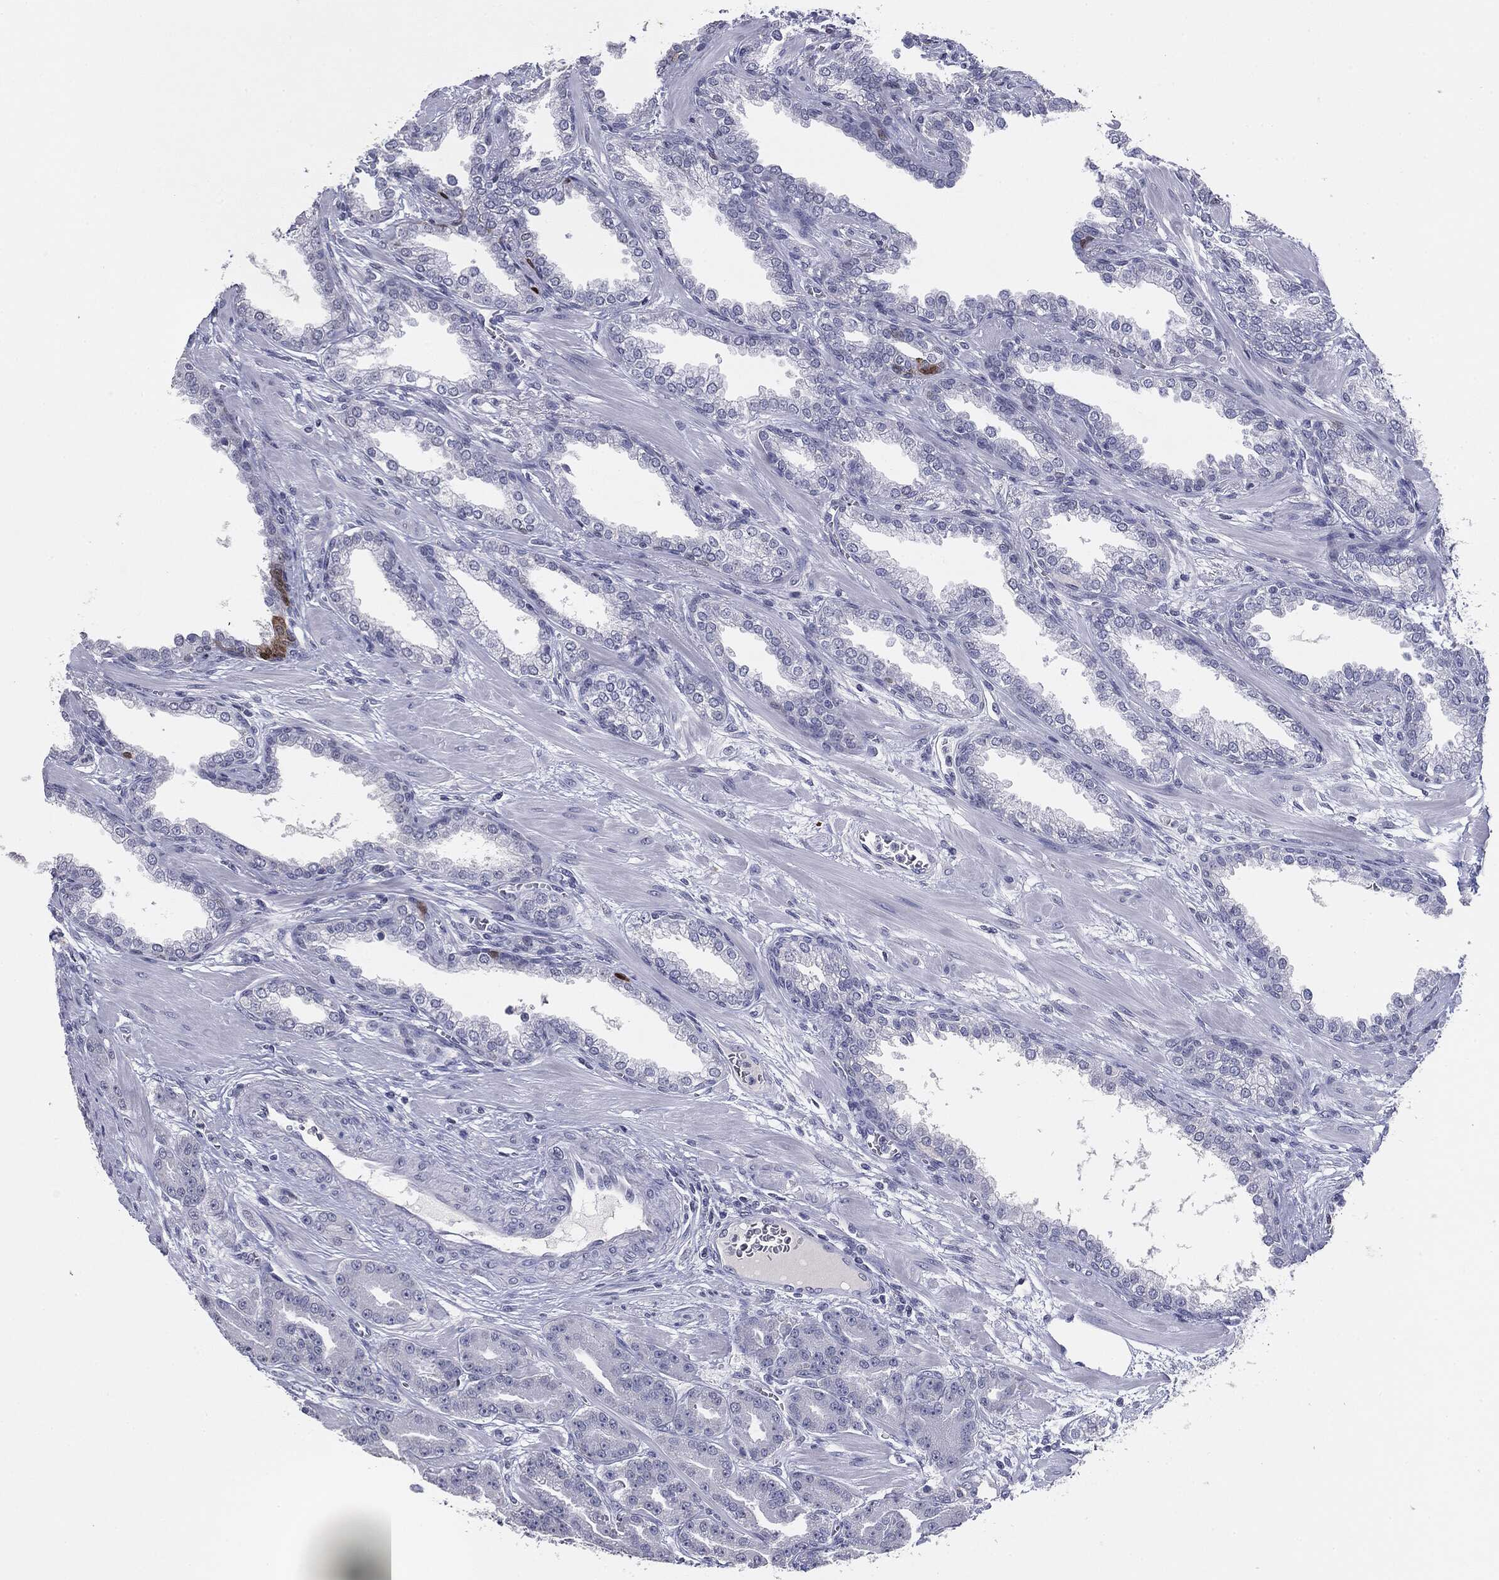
{"staining": {"intensity": "negative", "quantity": "none", "location": "none"}, "tissue": "prostate cancer", "cell_type": "Tumor cells", "image_type": "cancer", "snomed": [{"axis": "morphology", "description": "Adenocarcinoma, High grade"}, {"axis": "topography", "description": "Prostate"}], "caption": "Tumor cells are negative for protein expression in human prostate high-grade adenocarcinoma.", "gene": "SERPINB4", "patient": {"sex": "male", "age": 60}}